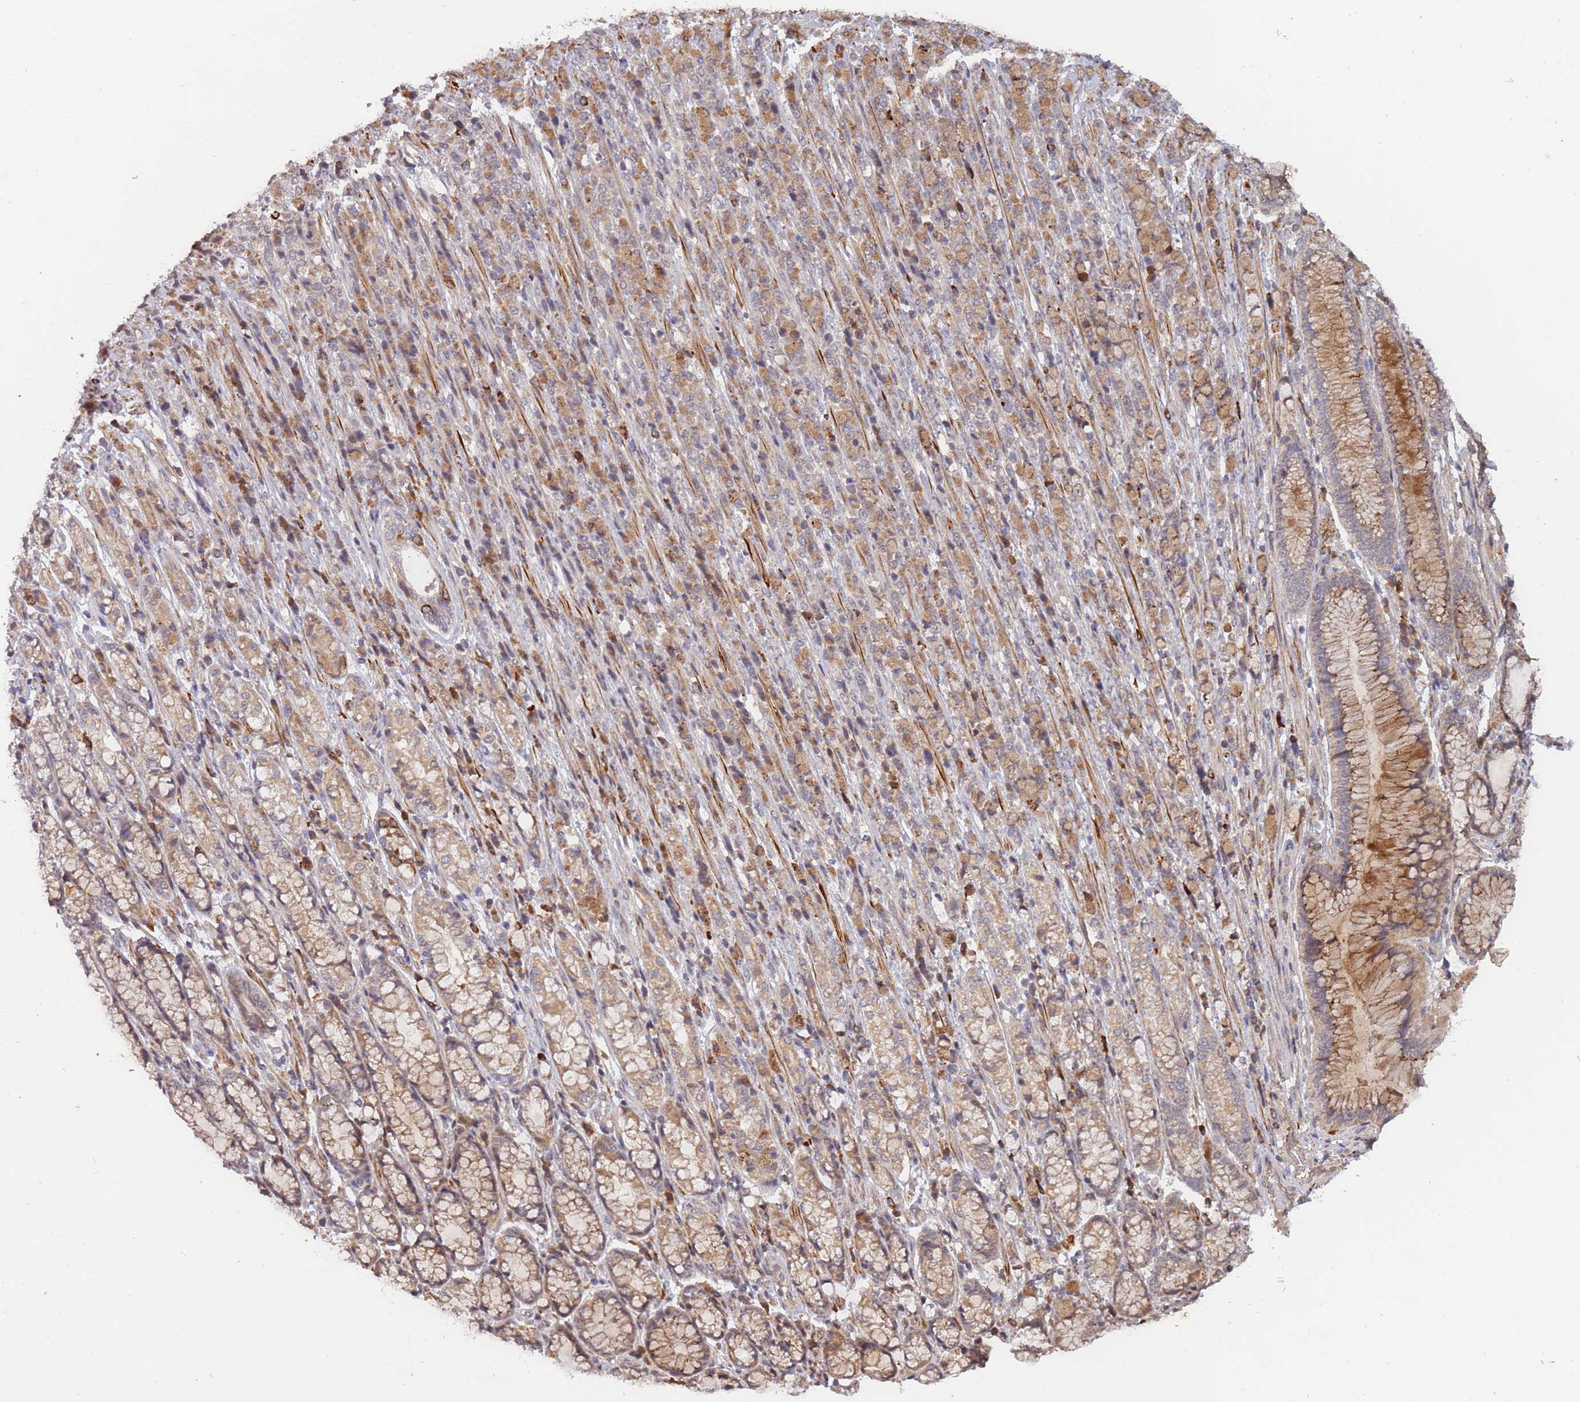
{"staining": {"intensity": "weak", "quantity": ">75%", "location": "cytoplasmic/membranous"}, "tissue": "stomach cancer", "cell_type": "Tumor cells", "image_type": "cancer", "snomed": [{"axis": "morphology", "description": "Adenocarcinoma, NOS"}, {"axis": "topography", "description": "Stomach"}], "caption": "Protein expression analysis of human stomach cancer (adenocarcinoma) reveals weak cytoplasmic/membranous positivity in approximately >75% of tumor cells.", "gene": "SMC6", "patient": {"sex": "female", "age": 79}}